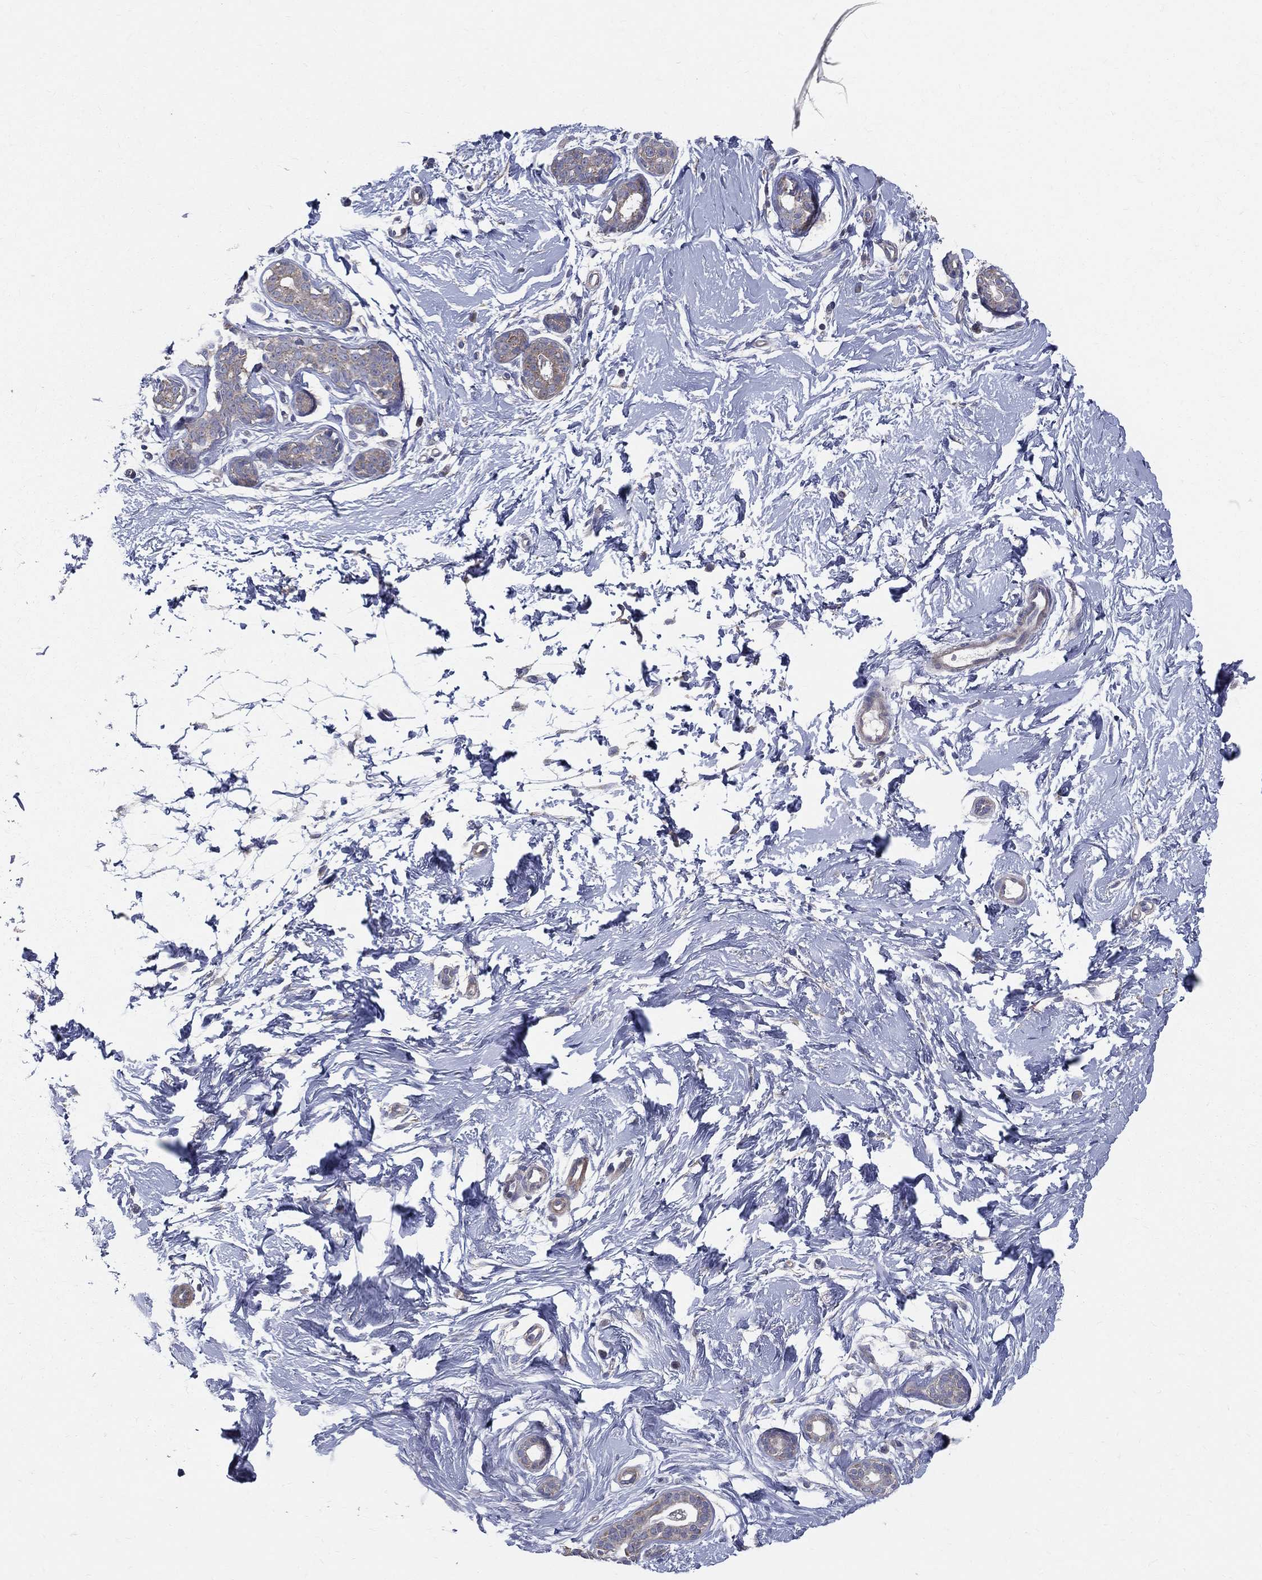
{"staining": {"intensity": "negative", "quantity": "none", "location": "none"}, "tissue": "breast", "cell_type": "Adipocytes", "image_type": "normal", "snomed": [{"axis": "morphology", "description": "Normal tissue, NOS"}, {"axis": "topography", "description": "Breast"}], "caption": "Immunohistochemistry (IHC) histopathology image of normal breast stained for a protein (brown), which reveals no expression in adipocytes.", "gene": "POMZP3", "patient": {"sex": "female", "age": 37}}